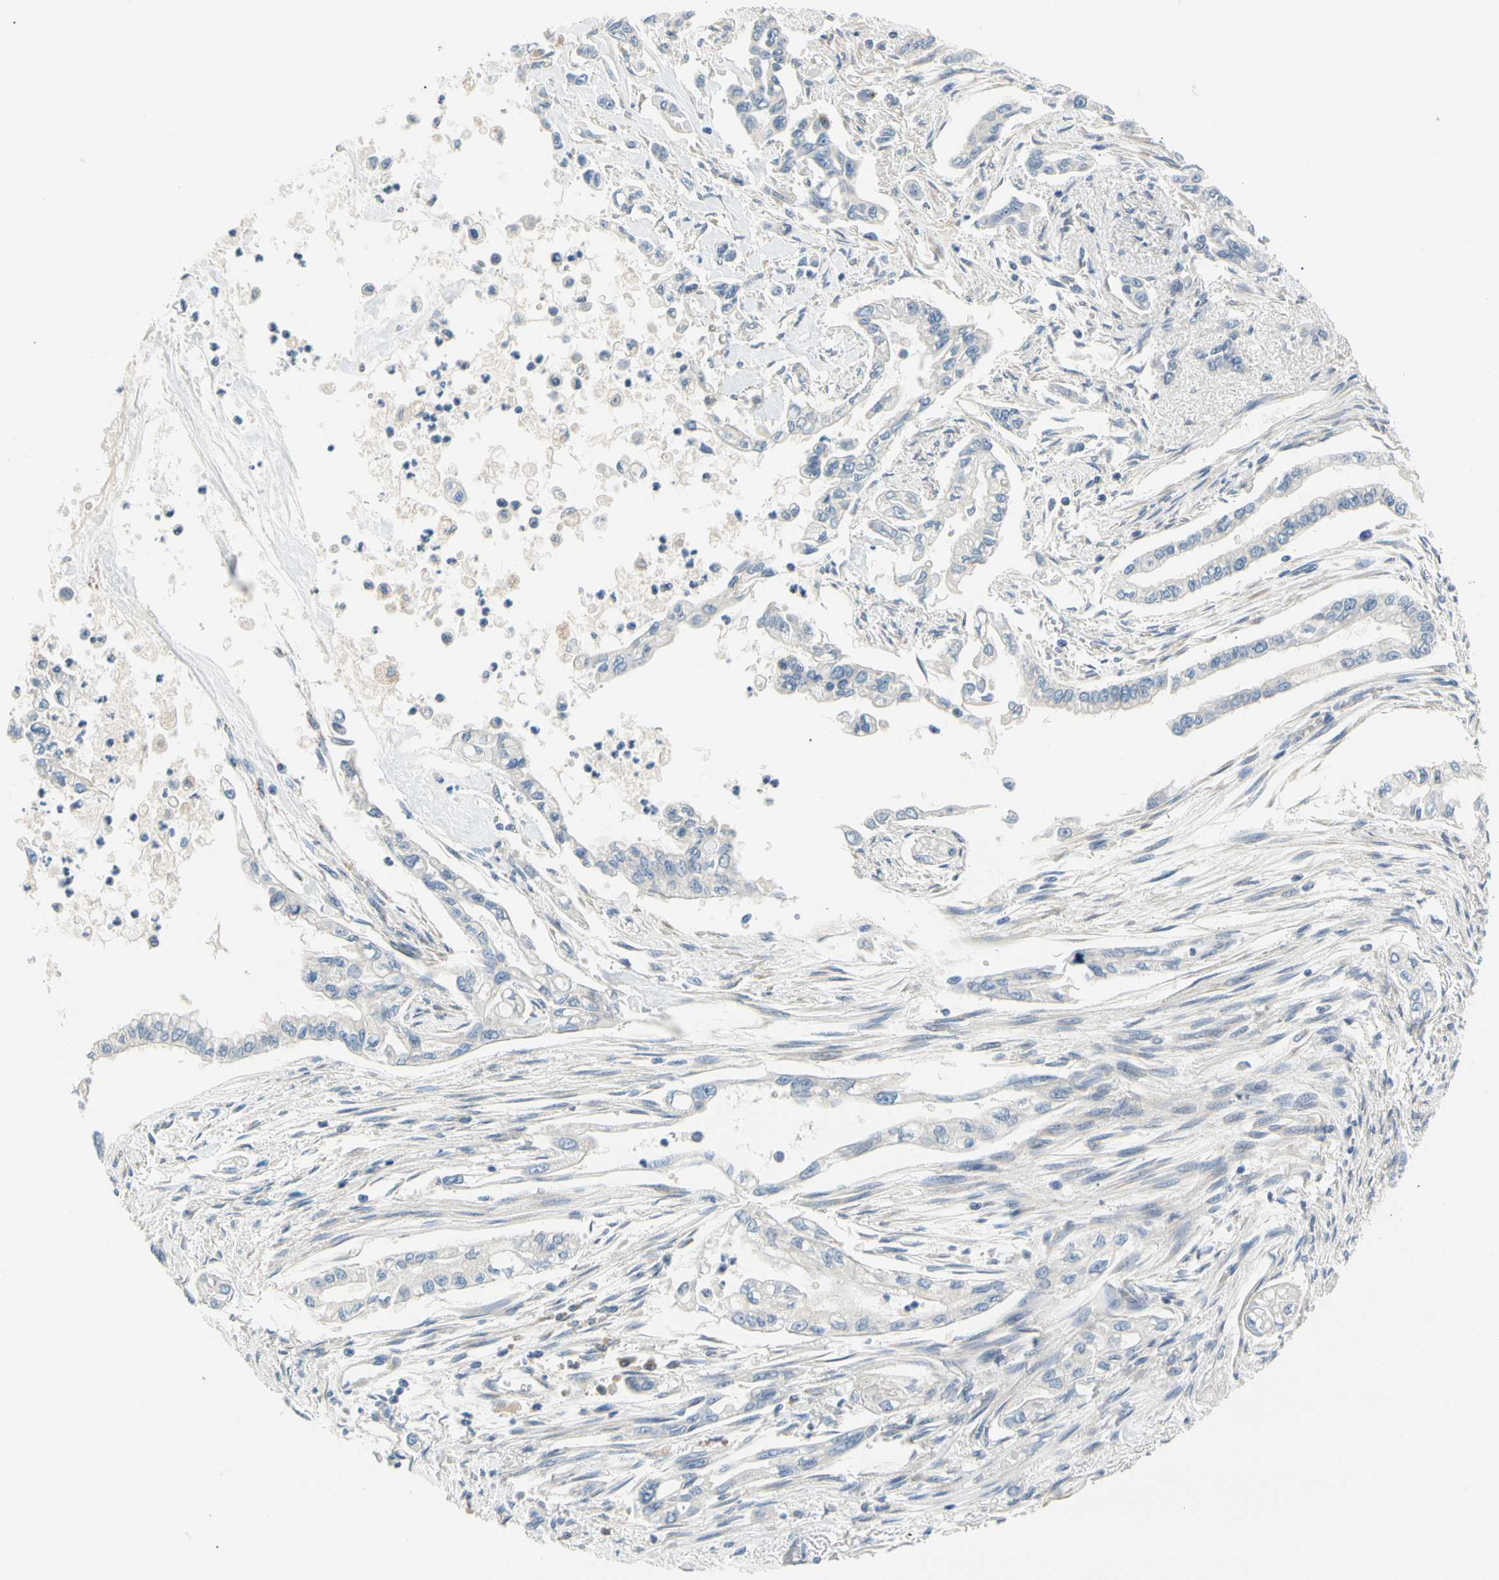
{"staining": {"intensity": "negative", "quantity": "none", "location": "none"}, "tissue": "pancreatic cancer", "cell_type": "Tumor cells", "image_type": "cancer", "snomed": [{"axis": "morphology", "description": "Normal tissue, NOS"}, {"axis": "topography", "description": "Pancreas"}], "caption": "Immunohistochemical staining of pancreatic cancer demonstrates no significant staining in tumor cells.", "gene": "LRRC47", "patient": {"sex": "male", "age": 42}}